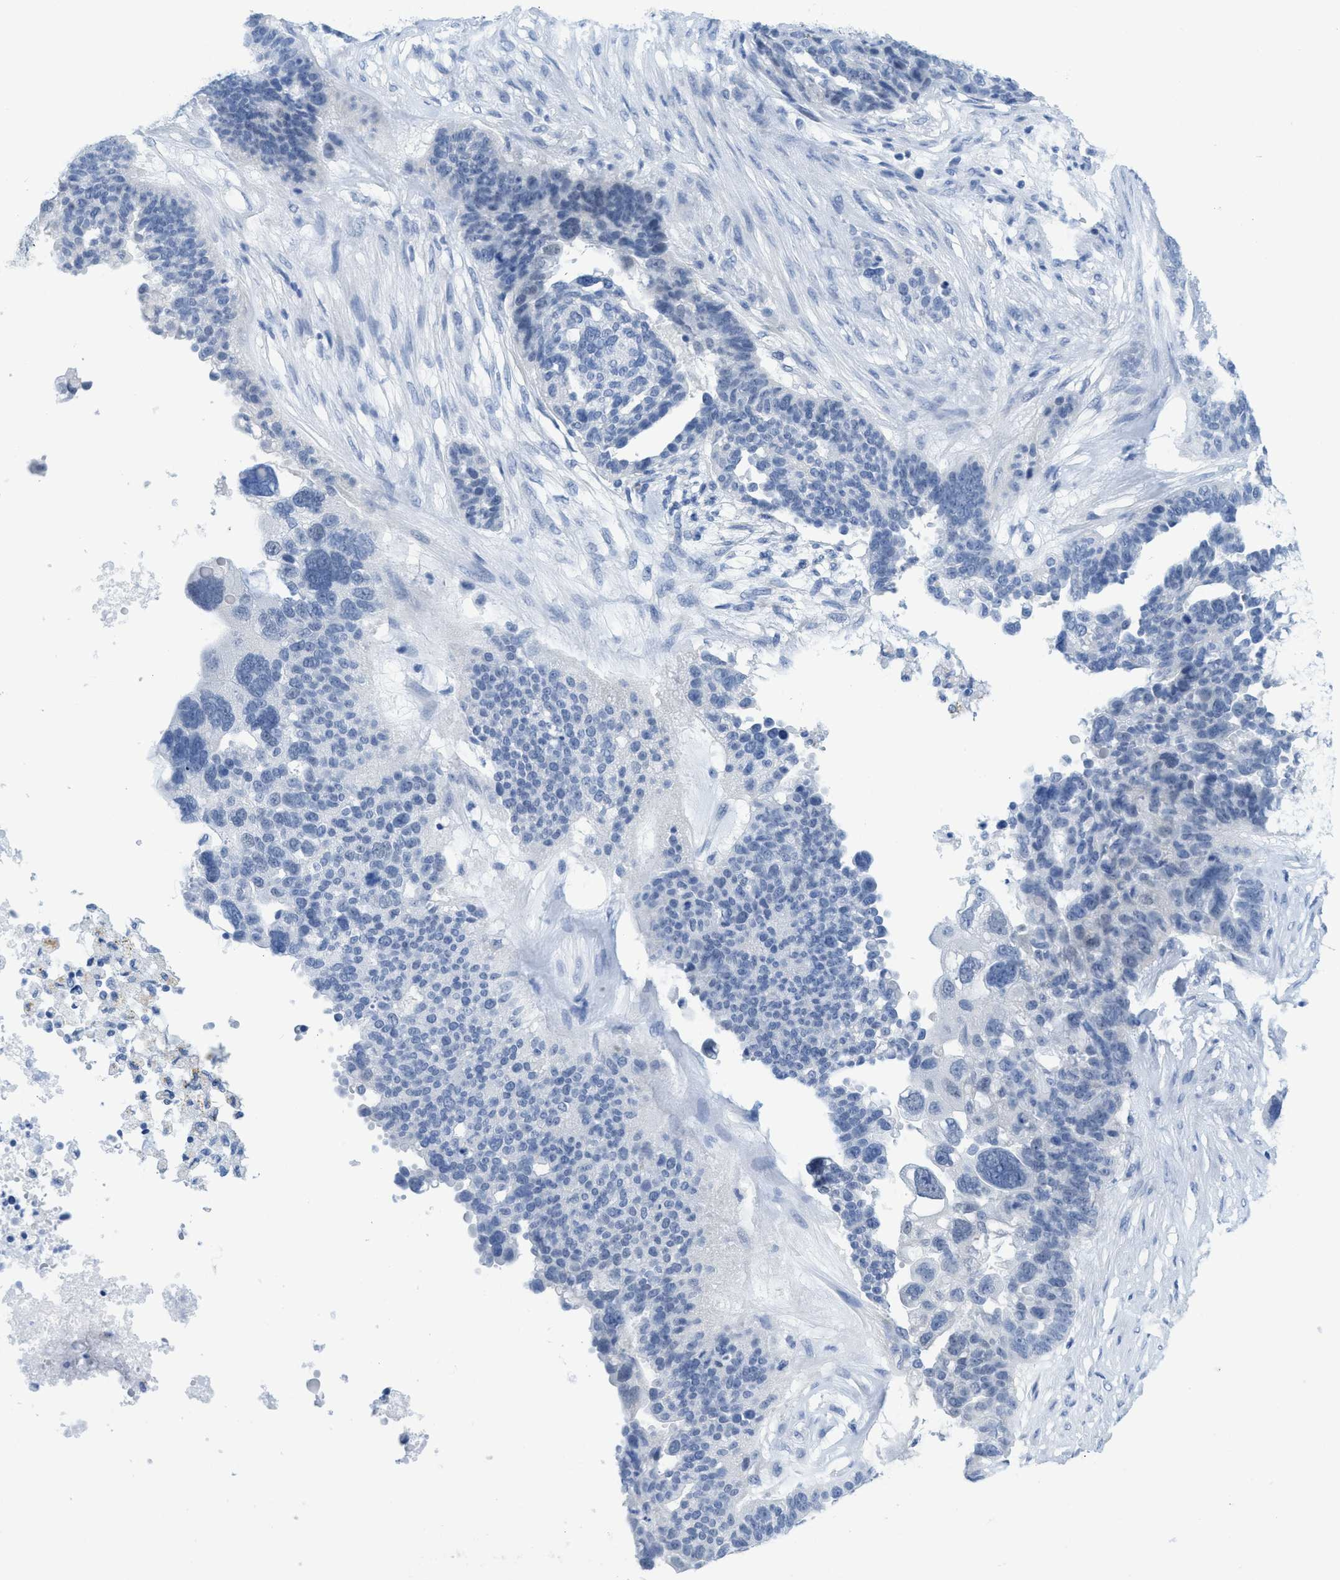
{"staining": {"intensity": "negative", "quantity": "none", "location": "none"}, "tissue": "ovarian cancer", "cell_type": "Tumor cells", "image_type": "cancer", "snomed": [{"axis": "morphology", "description": "Cystadenocarcinoma, serous, NOS"}, {"axis": "topography", "description": "Ovary"}], "caption": "The micrograph shows no significant expression in tumor cells of serous cystadenocarcinoma (ovarian). The staining is performed using DAB brown chromogen with nuclei counter-stained in using hematoxylin.", "gene": "WDR4", "patient": {"sex": "female", "age": 59}}